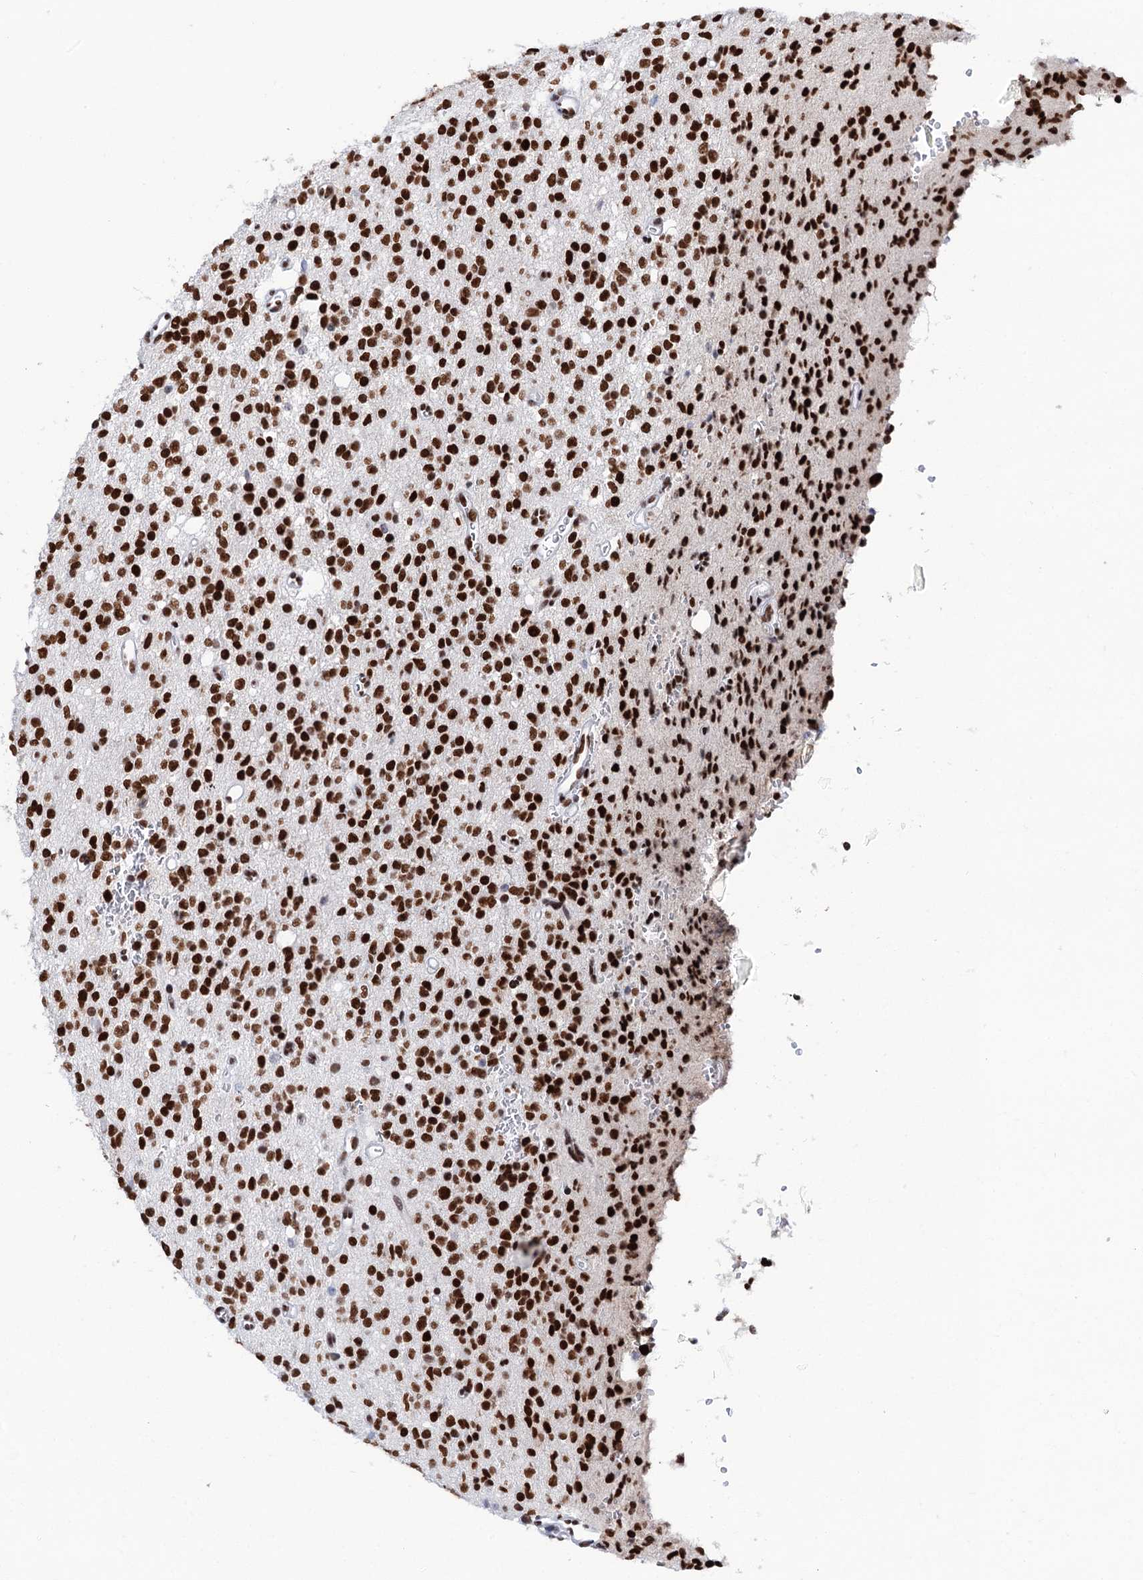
{"staining": {"intensity": "strong", "quantity": ">75%", "location": "nuclear"}, "tissue": "glioma", "cell_type": "Tumor cells", "image_type": "cancer", "snomed": [{"axis": "morphology", "description": "Glioma, malignant, High grade"}, {"axis": "topography", "description": "Brain"}], "caption": "Protein expression analysis of human glioma reveals strong nuclear positivity in about >75% of tumor cells. (brown staining indicates protein expression, while blue staining denotes nuclei).", "gene": "MATR3", "patient": {"sex": "male", "age": 34}}